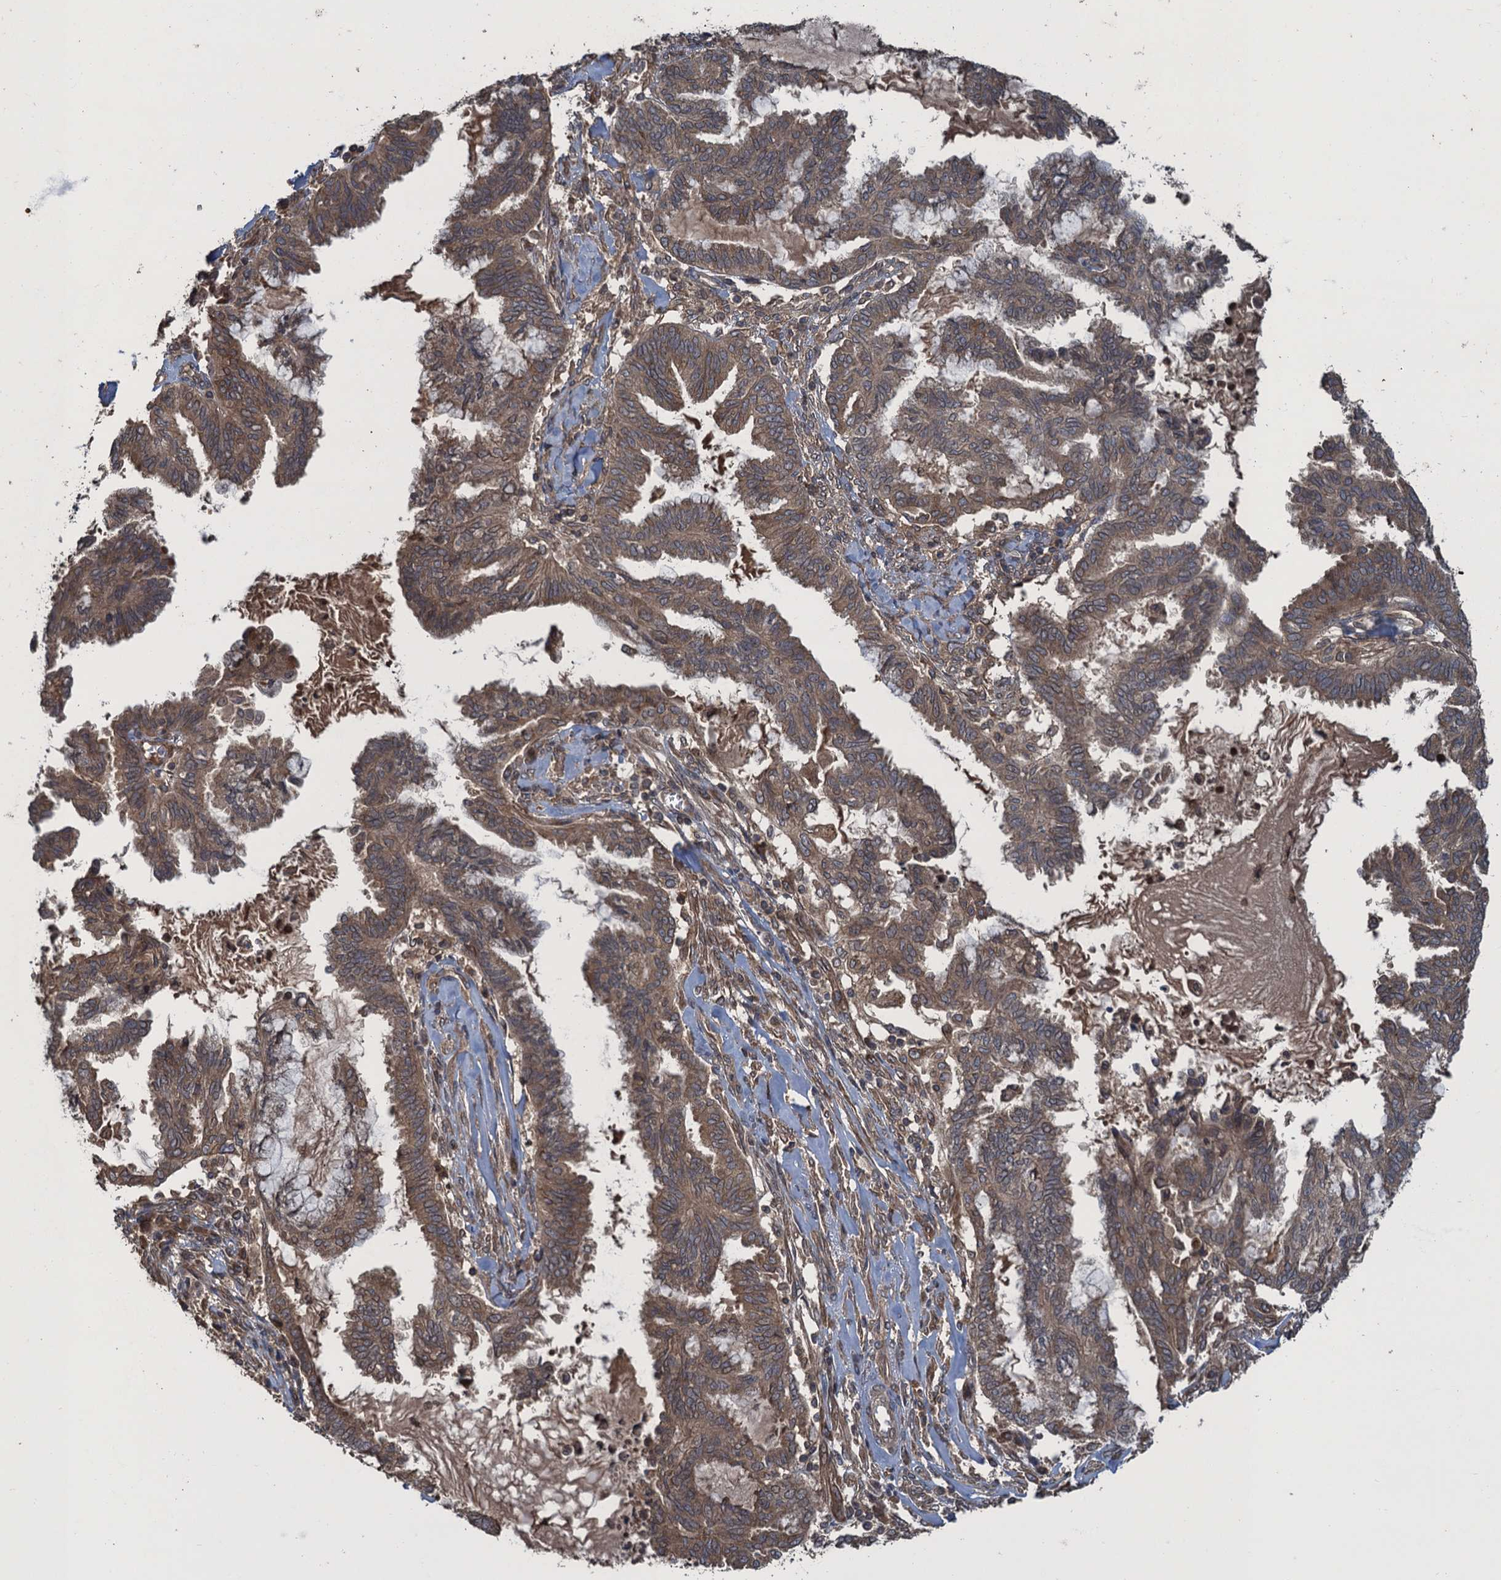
{"staining": {"intensity": "moderate", "quantity": ">75%", "location": "cytoplasmic/membranous"}, "tissue": "endometrial cancer", "cell_type": "Tumor cells", "image_type": "cancer", "snomed": [{"axis": "morphology", "description": "Adenocarcinoma, NOS"}, {"axis": "topography", "description": "Endometrium"}], "caption": "This photomicrograph reveals IHC staining of human endometrial adenocarcinoma, with medium moderate cytoplasmic/membranous expression in approximately >75% of tumor cells.", "gene": "GLE1", "patient": {"sex": "female", "age": 86}}